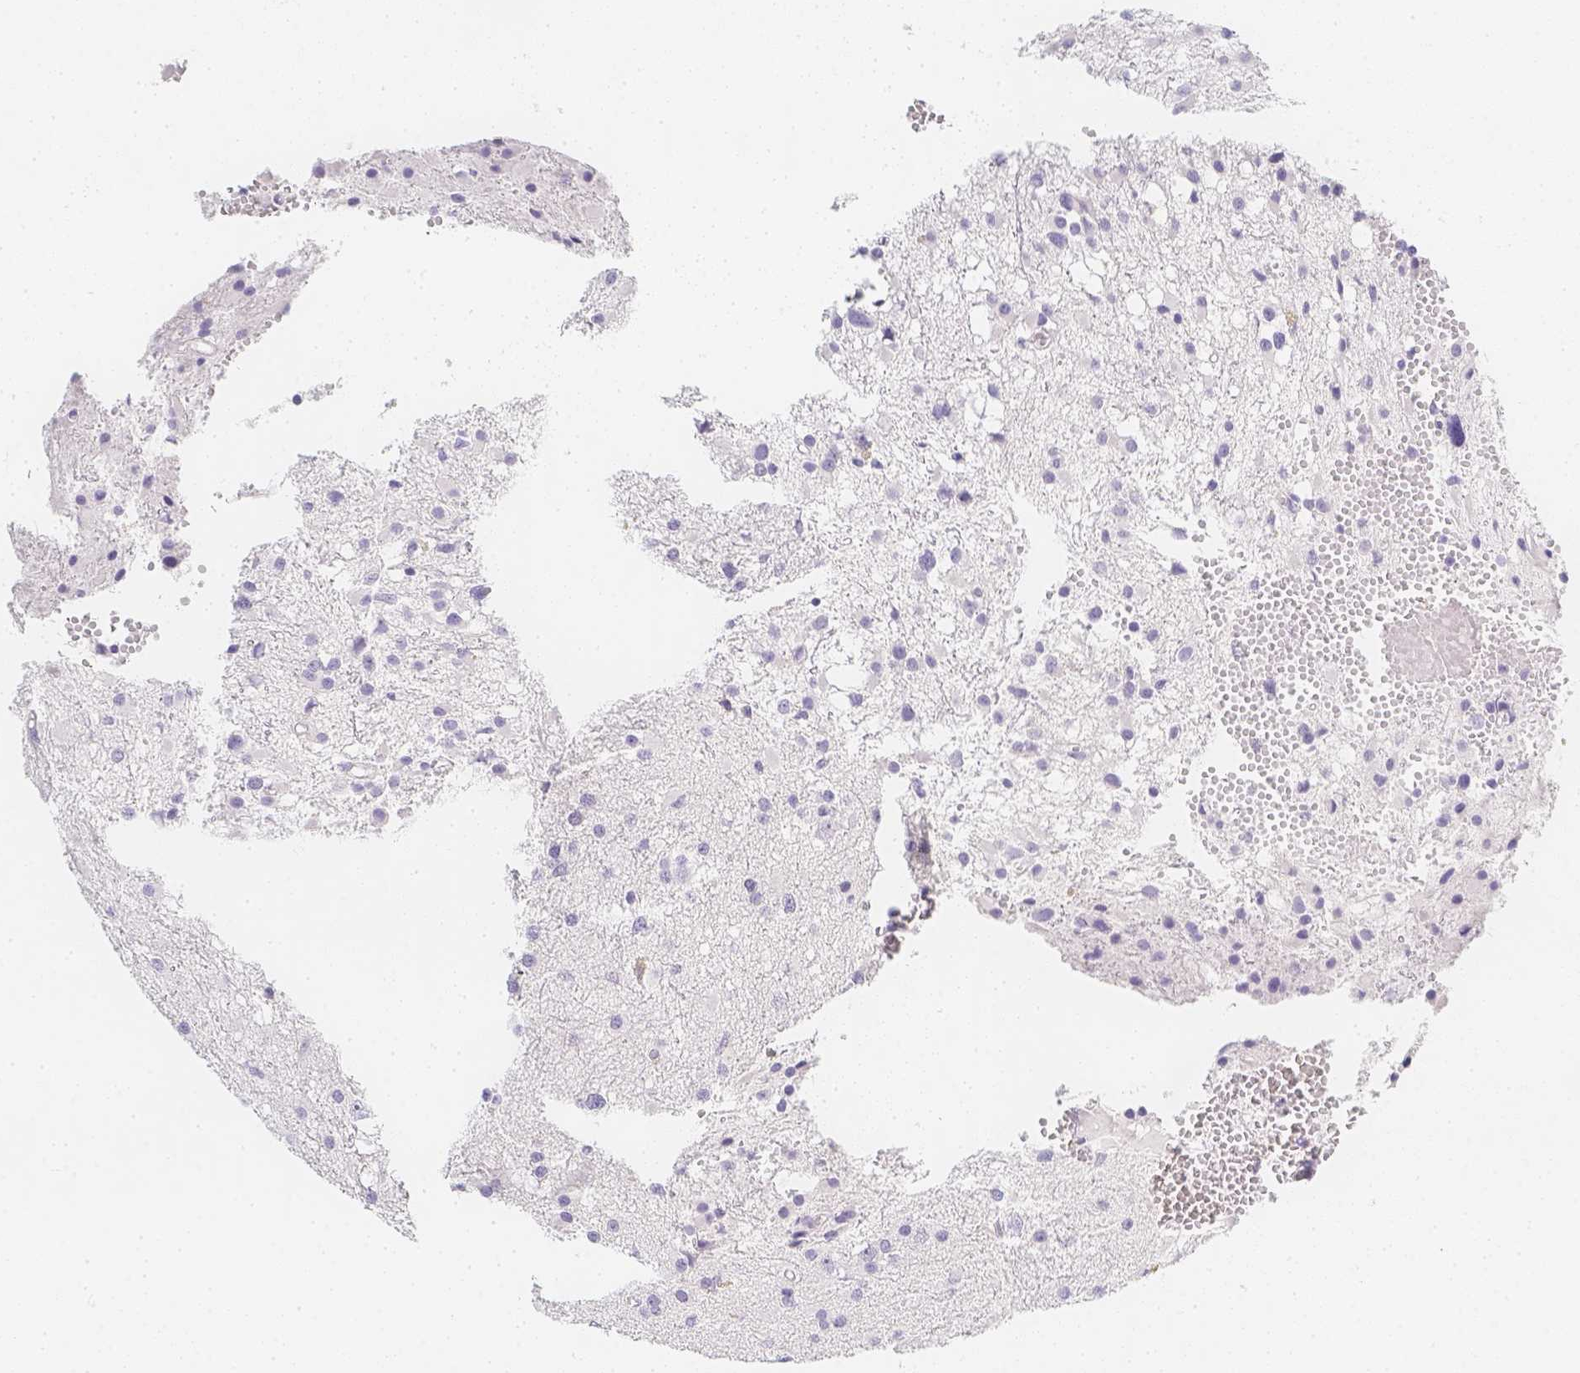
{"staining": {"intensity": "negative", "quantity": "none", "location": "none"}, "tissue": "glioma", "cell_type": "Tumor cells", "image_type": "cancer", "snomed": [{"axis": "morphology", "description": "Glioma, malignant, High grade"}, {"axis": "topography", "description": "Brain"}], "caption": "The histopathology image reveals no staining of tumor cells in malignant high-grade glioma.", "gene": "SLC18A1", "patient": {"sex": "male", "age": 54}}